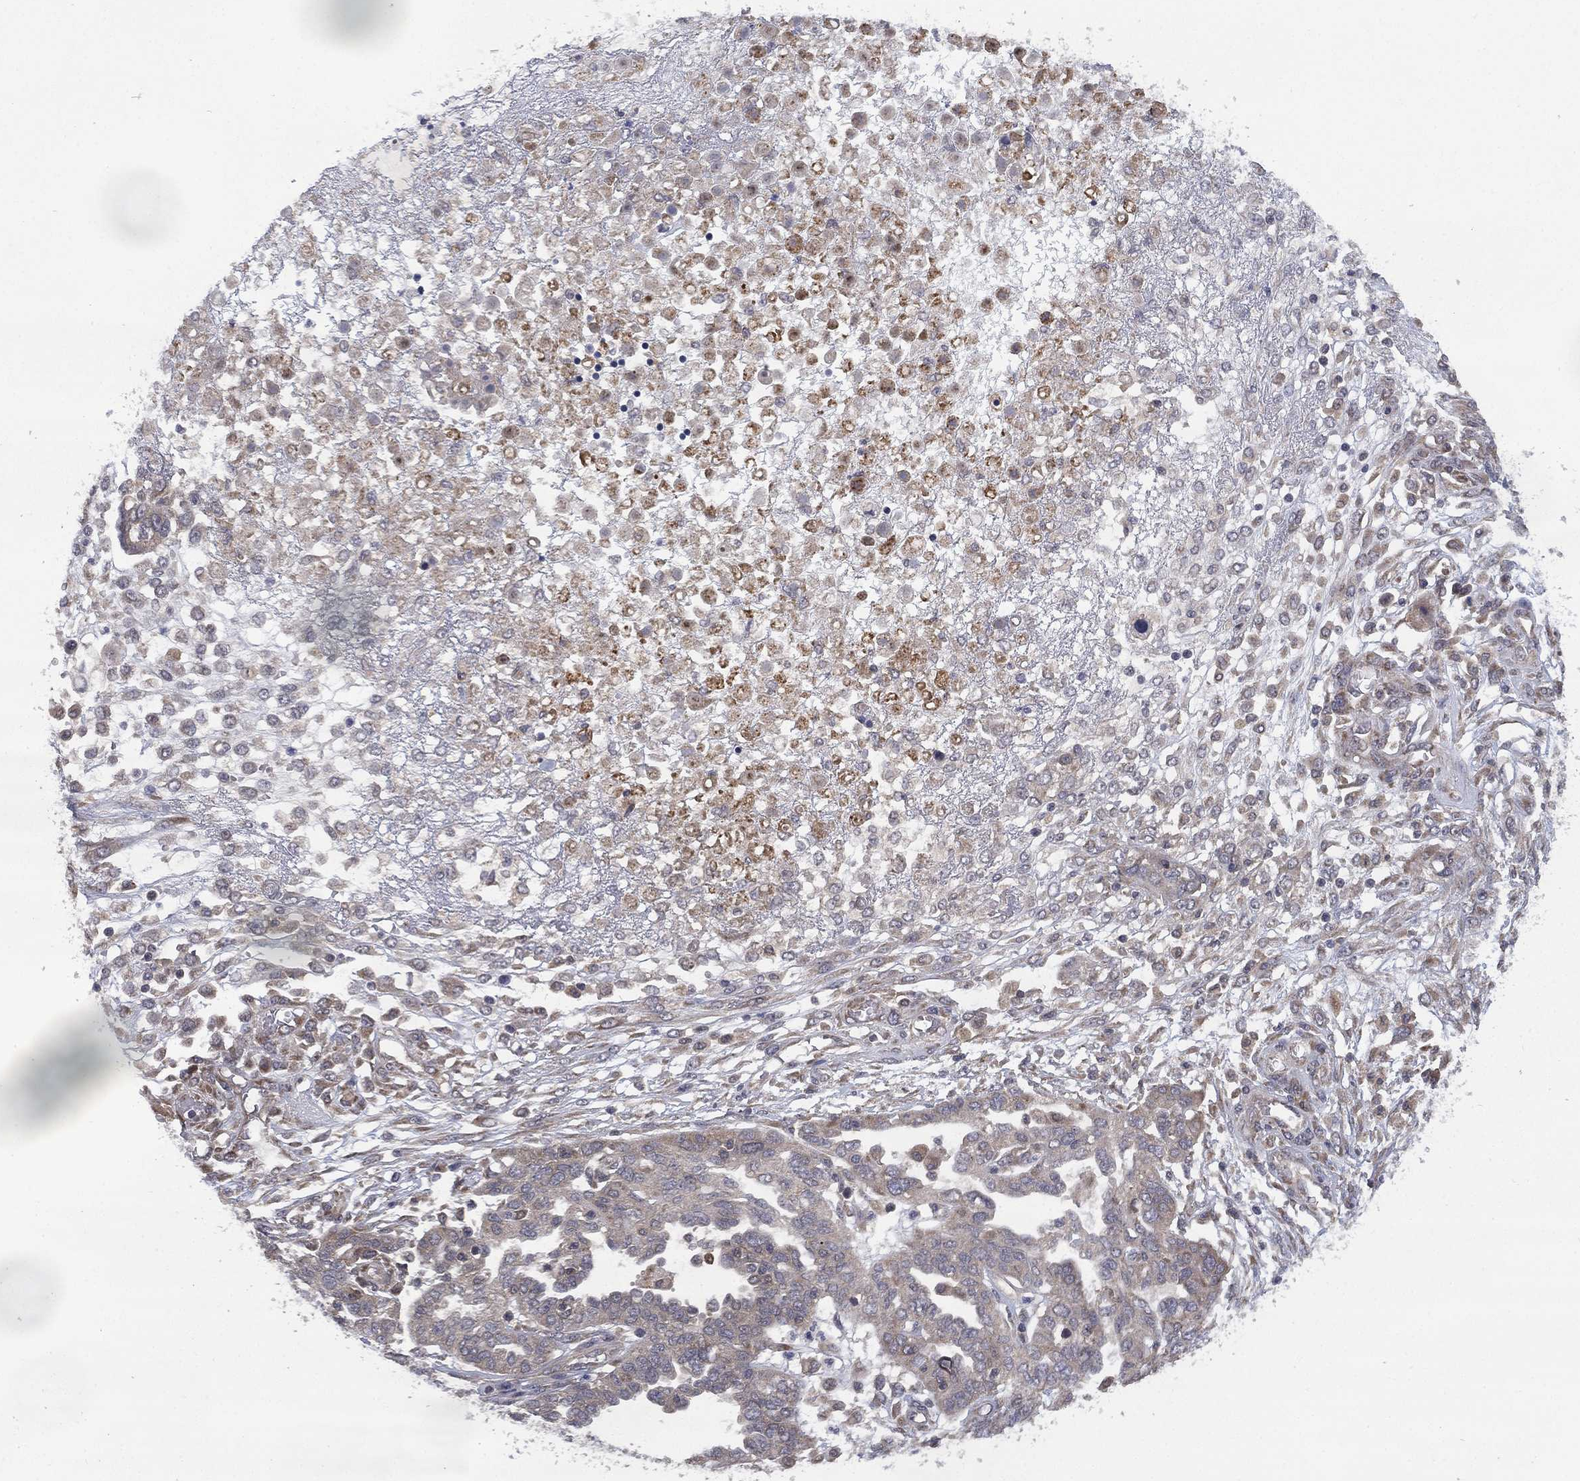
{"staining": {"intensity": "negative", "quantity": "none", "location": "none"}, "tissue": "ovarian cancer", "cell_type": "Tumor cells", "image_type": "cancer", "snomed": [{"axis": "morphology", "description": "Cystadenocarcinoma, serous, NOS"}, {"axis": "topography", "description": "Ovary"}], "caption": "Immunohistochemical staining of ovarian cancer (serous cystadenocarcinoma) exhibits no significant expression in tumor cells. The staining was performed using DAB to visualize the protein expression in brown, while the nuclei were stained in blue with hematoxylin (Magnification: 20x).", "gene": "SELENOO", "patient": {"sex": "female", "age": 67}}